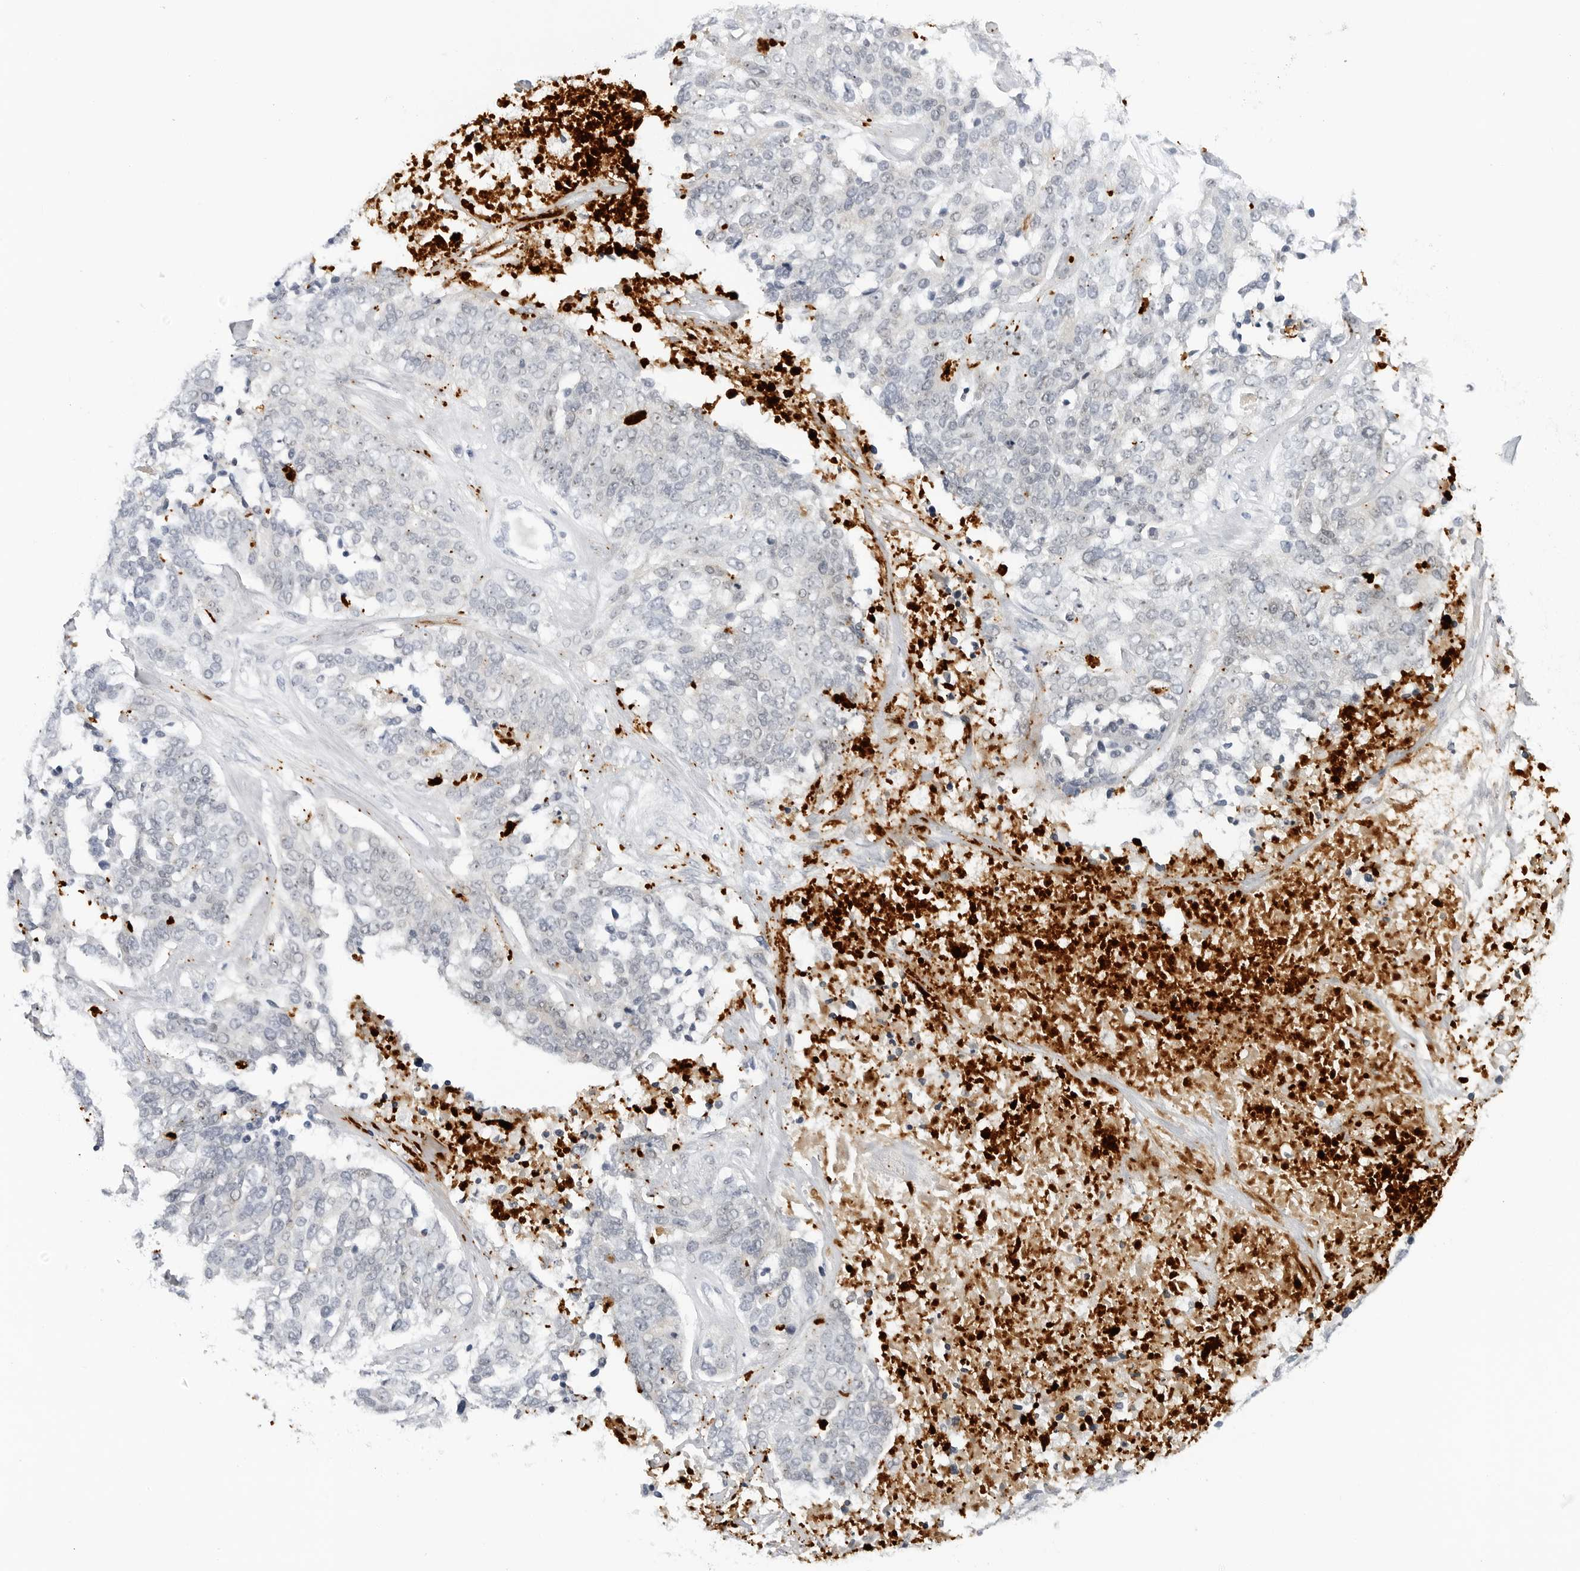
{"staining": {"intensity": "negative", "quantity": "none", "location": "none"}, "tissue": "ovarian cancer", "cell_type": "Tumor cells", "image_type": "cancer", "snomed": [{"axis": "morphology", "description": "Cystadenocarcinoma, serous, NOS"}, {"axis": "topography", "description": "Ovary"}], "caption": "This is an immunohistochemistry (IHC) histopathology image of ovarian cancer (serous cystadenocarcinoma). There is no expression in tumor cells.", "gene": "MAP2K5", "patient": {"sex": "female", "age": 44}}